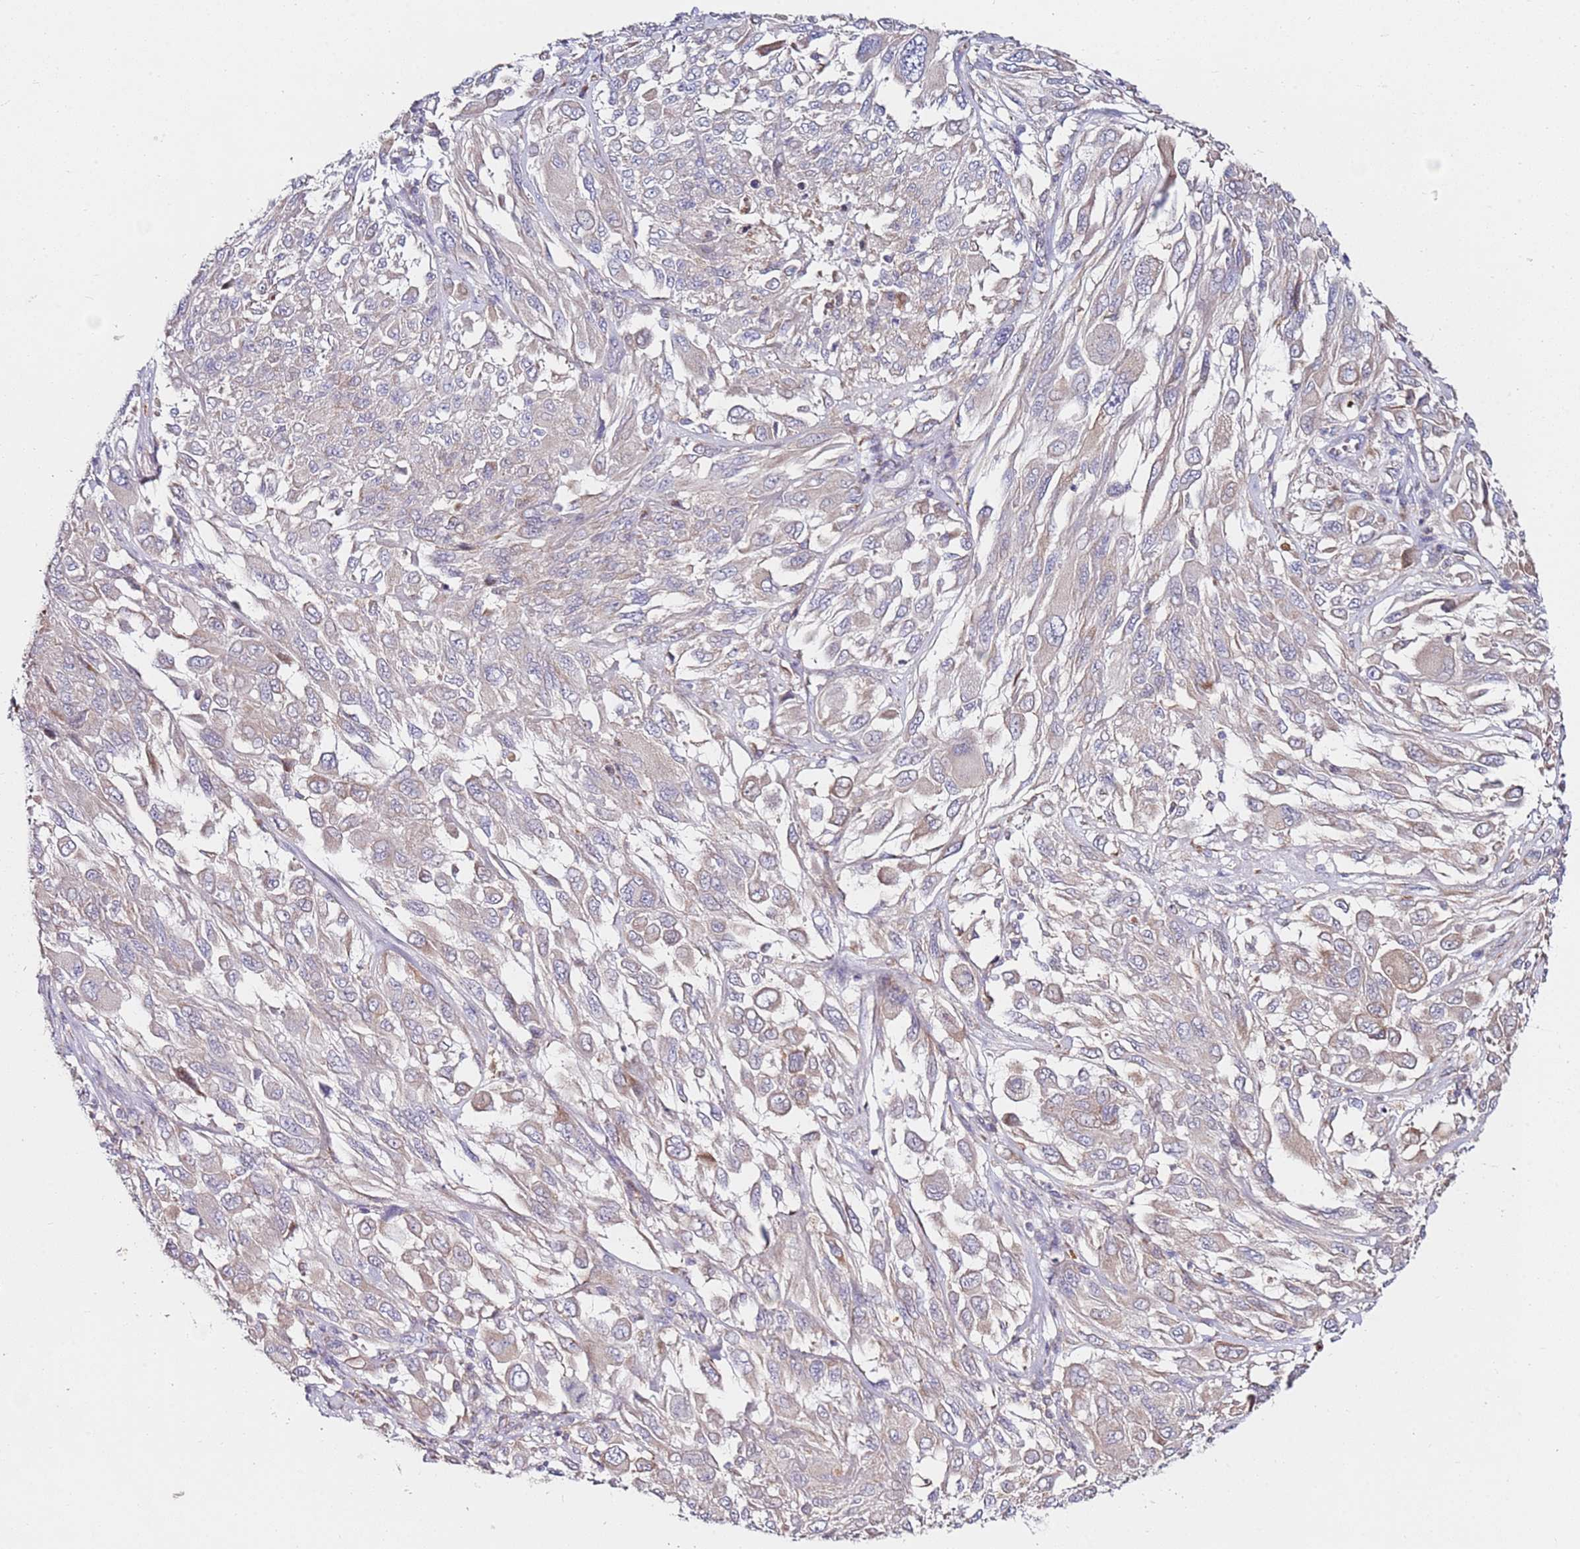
{"staining": {"intensity": "negative", "quantity": "none", "location": "none"}, "tissue": "melanoma", "cell_type": "Tumor cells", "image_type": "cancer", "snomed": [{"axis": "morphology", "description": "Malignant melanoma, NOS"}, {"axis": "topography", "description": "Skin"}], "caption": "Immunohistochemical staining of malignant melanoma demonstrates no significant positivity in tumor cells. (IHC, brightfield microscopy, high magnification).", "gene": "CNOT9", "patient": {"sex": "female", "age": 91}}